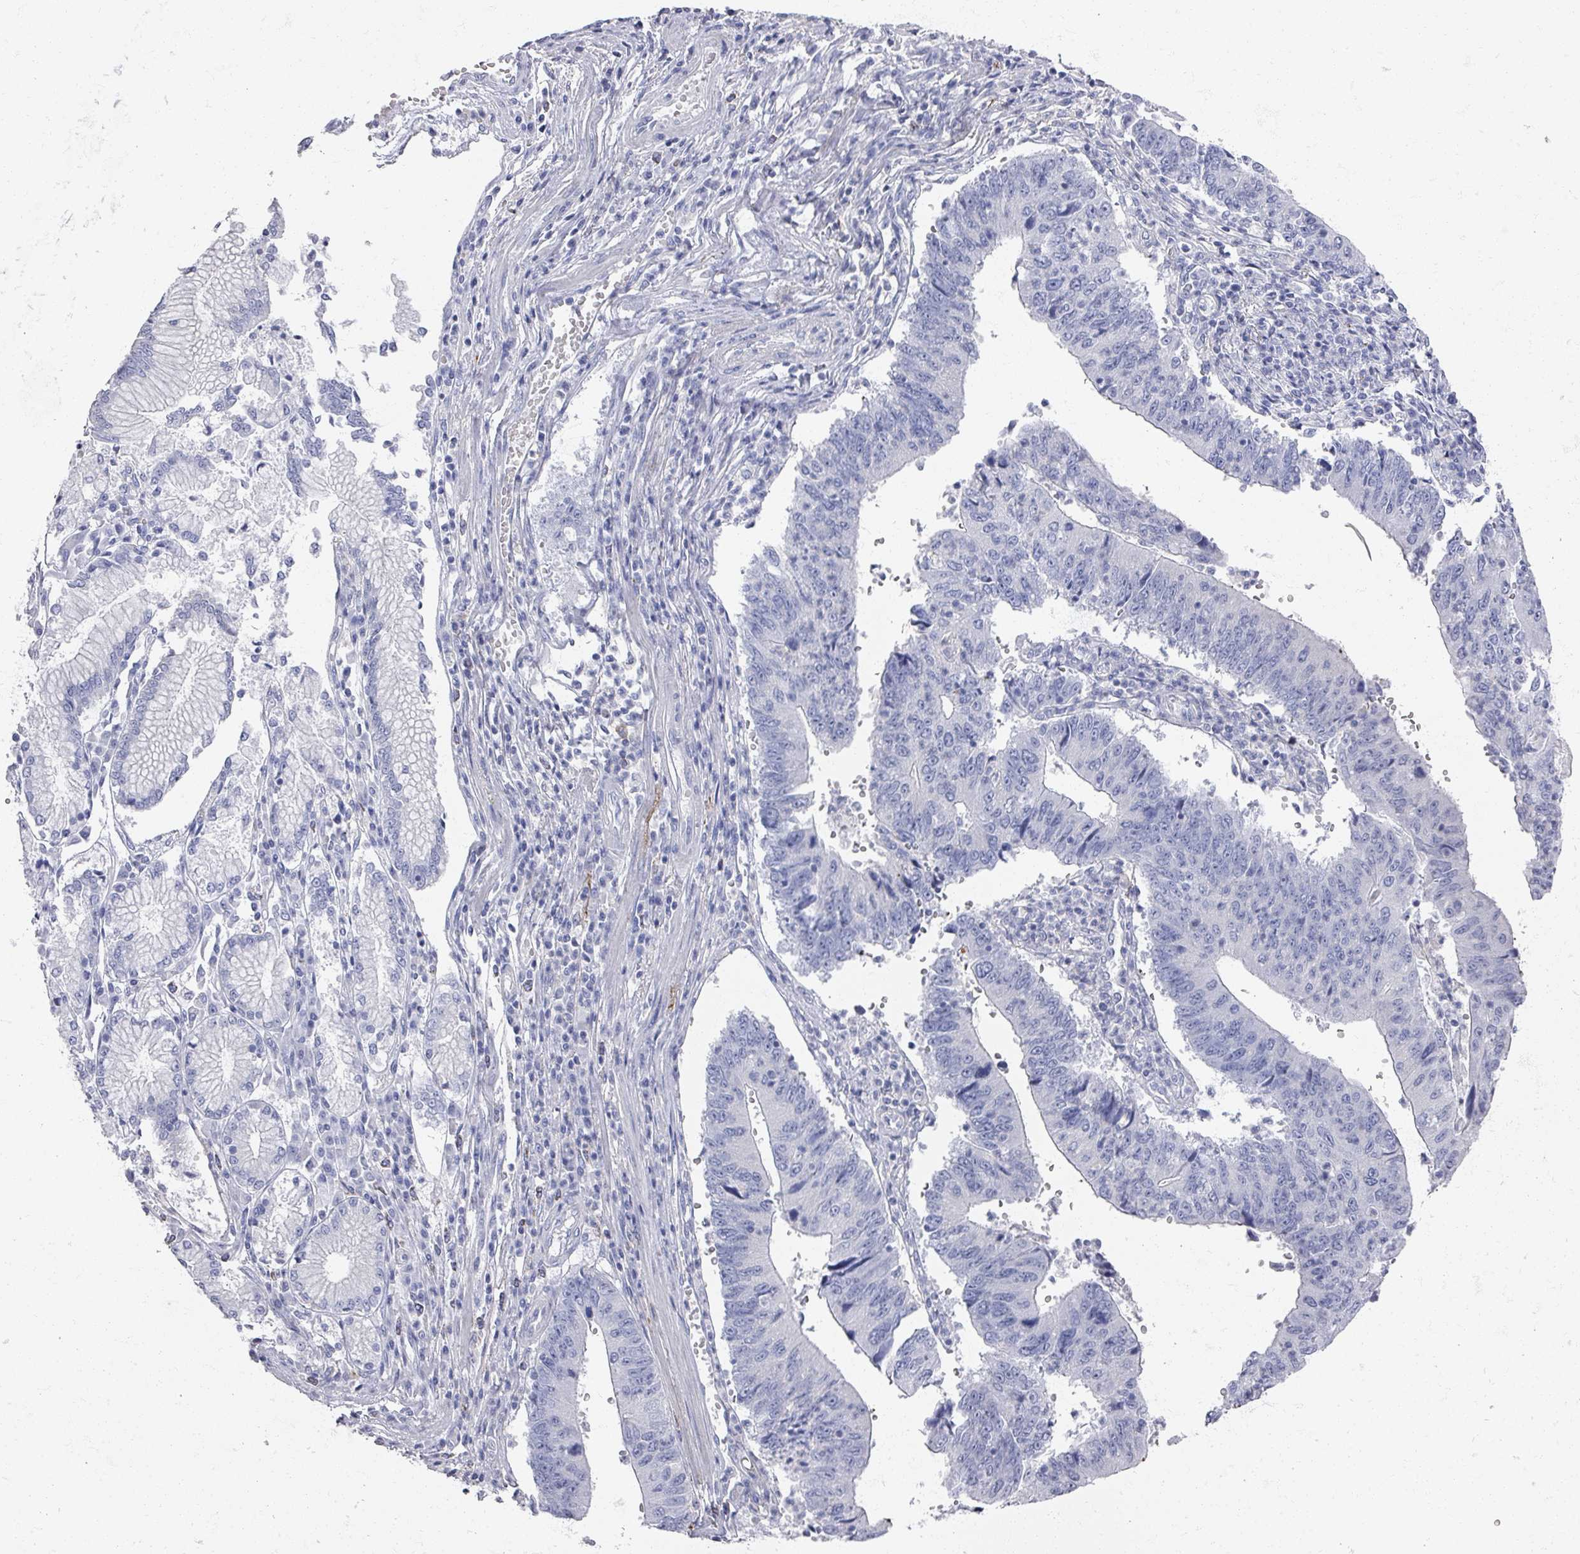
{"staining": {"intensity": "negative", "quantity": "none", "location": "none"}, "tissue": "stomach cancer", "cell_type": "Tumor cells", "image_type": "cancer", "snomed": [{"axis": "morphology", "description": "Adenocarcinoma, NOS"}, {"axis": "topography", "description": "Stomach"}], "caption": "Adenocarcinoma (stomach) was stained to show a protein in brown. There is no significant staining in tumor cells.", "gene": "OMG", "patient": {"sex": "male", "age": 59}}